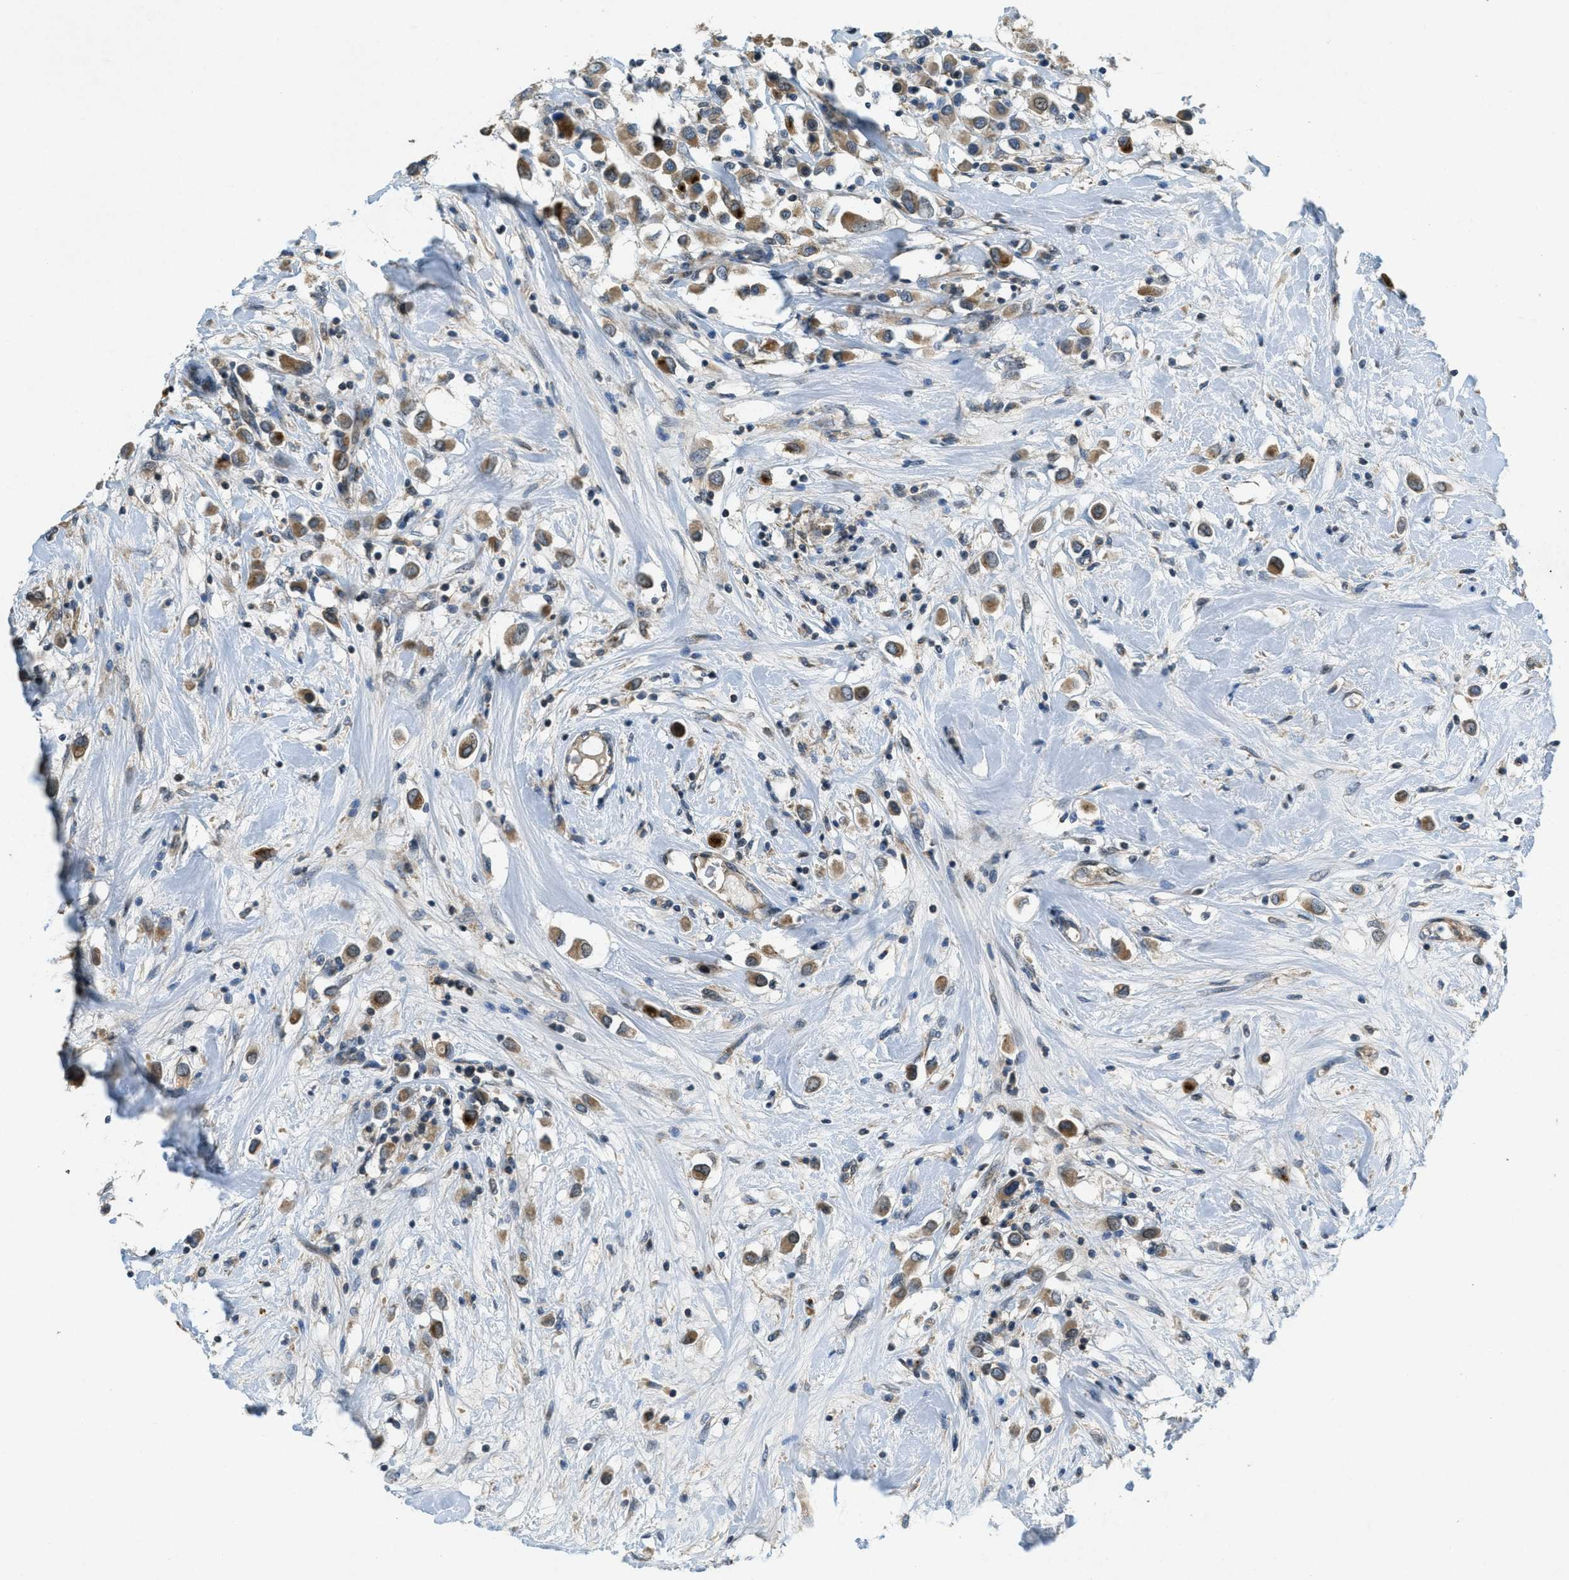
{"staining": {"intensity": "moderate", "quantity": ">75%", "location": "cytoplasmic/membranous"}, "tissue": "breast cancer", "cell_type": "Tumor cells", "image_type": "cancer", "snomed": [{"axis": "morphology", "description": "Duct carcinoma"}, {"axis": "topography", "description": "Breast"}], "caption": "Breast cancer (intraductal carcinoma) stained with a brown dye reveals moderate cytoplasmic/membranous positive positivity in approximately >75% of tumor cells.", "gene": "PPP1R15A", "patient": {"sex": "female", "age": 61}}